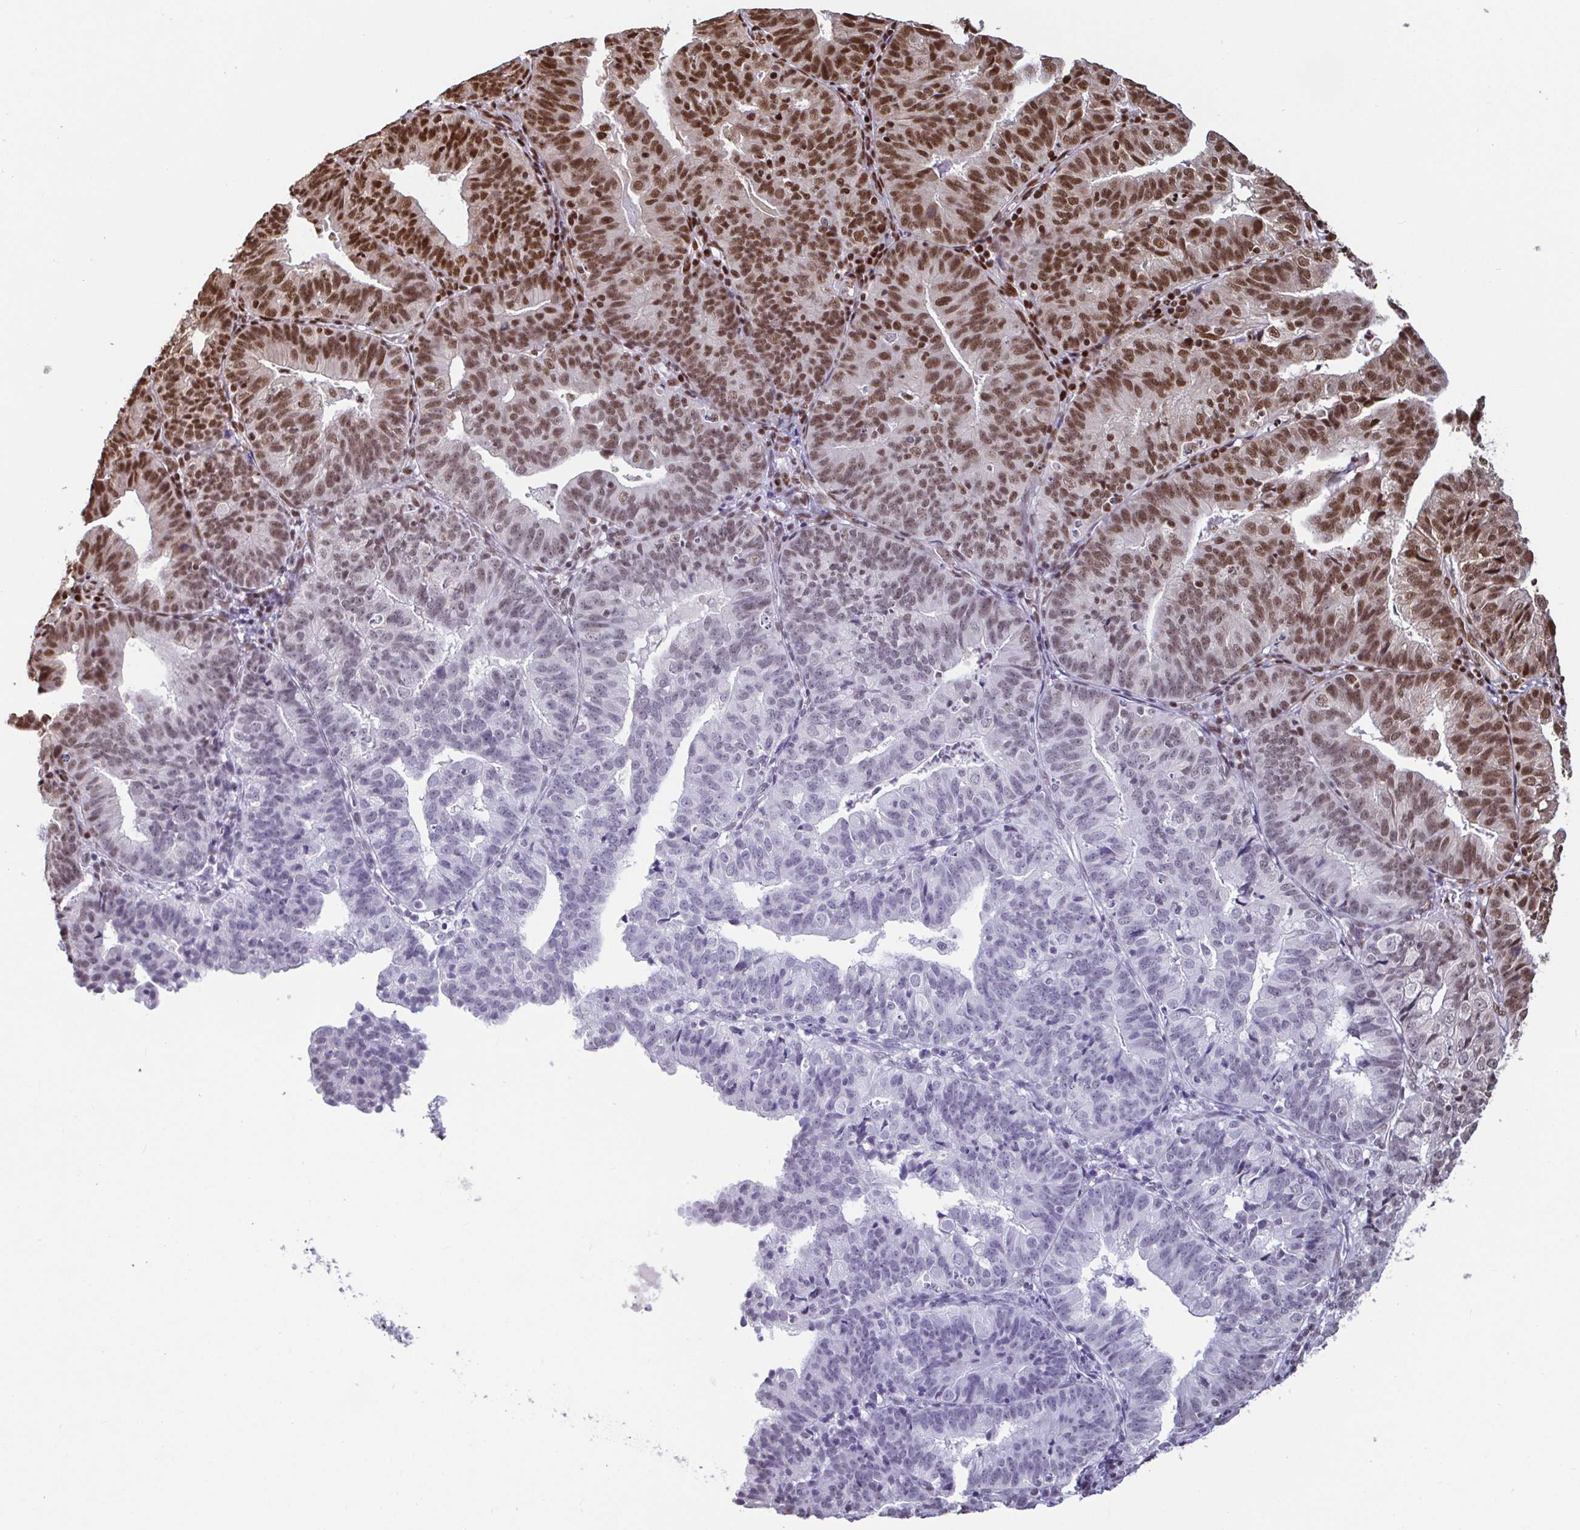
{"staining": {"intensity": "moderate", "quantity": "25%-75%", "location": "nuclear"}, "tissue": "endometrial cancer", "cell_type": "Tumor cells", "image_type": "cancer", "snomed": [{"axis": "morphology", "description": "Adenocarcinoma, NOS"}, {"axis": "topography", "description": "Endometrium"}], "caption": "The image shows staining of endometrial cancer (adenocarcinoma), revealing moderate nuclear protein staining (brown color) within tumor cells. (Stains: DAB in brown, nuclei in blue, Microscopy: brightfield microscopy at high magnification).", "gene": "SP3", "patient": {"sex": "female", "age": 56}}